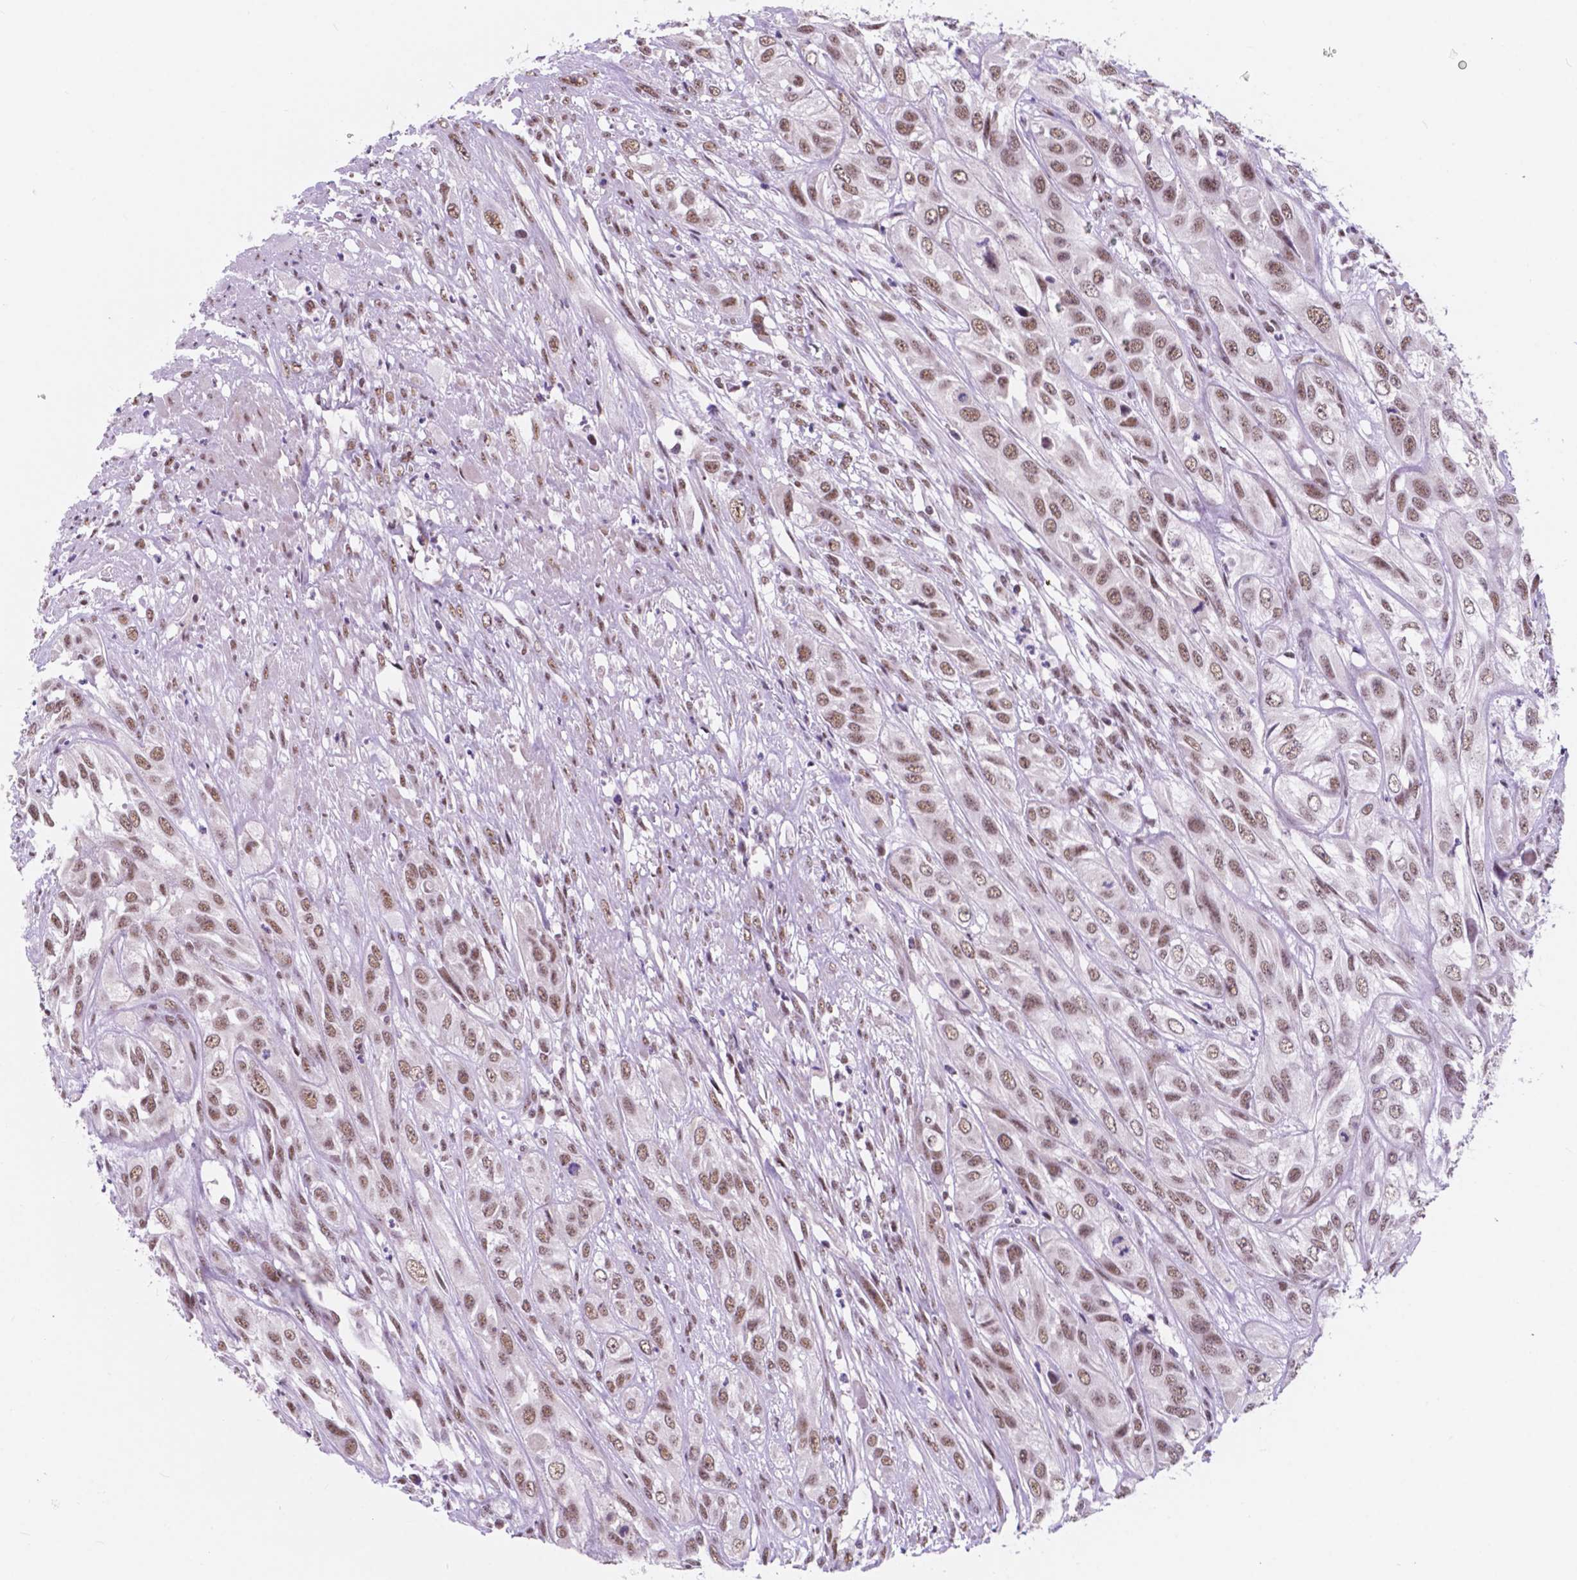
{"staining": {"intensity": "moderate", "quantity": ">75%", "location": "nuclear"}, "tissue": "urothelial cancer", "cell_type": "Tumor cells", "image_type": "cancer", "snomed": [{"axis": "morphology", "description": "Urothelial carcinoma, High grade"}, {"axis": "topography", "description": "Urinary bladder"}], "caption": "Protein staining of urothelial cancer tissue demonstrates moderate nuclear positivity in about >75% of tumor cells.", "gene": "BCAS2", "patient": {"sex": "male", "age": 67}}